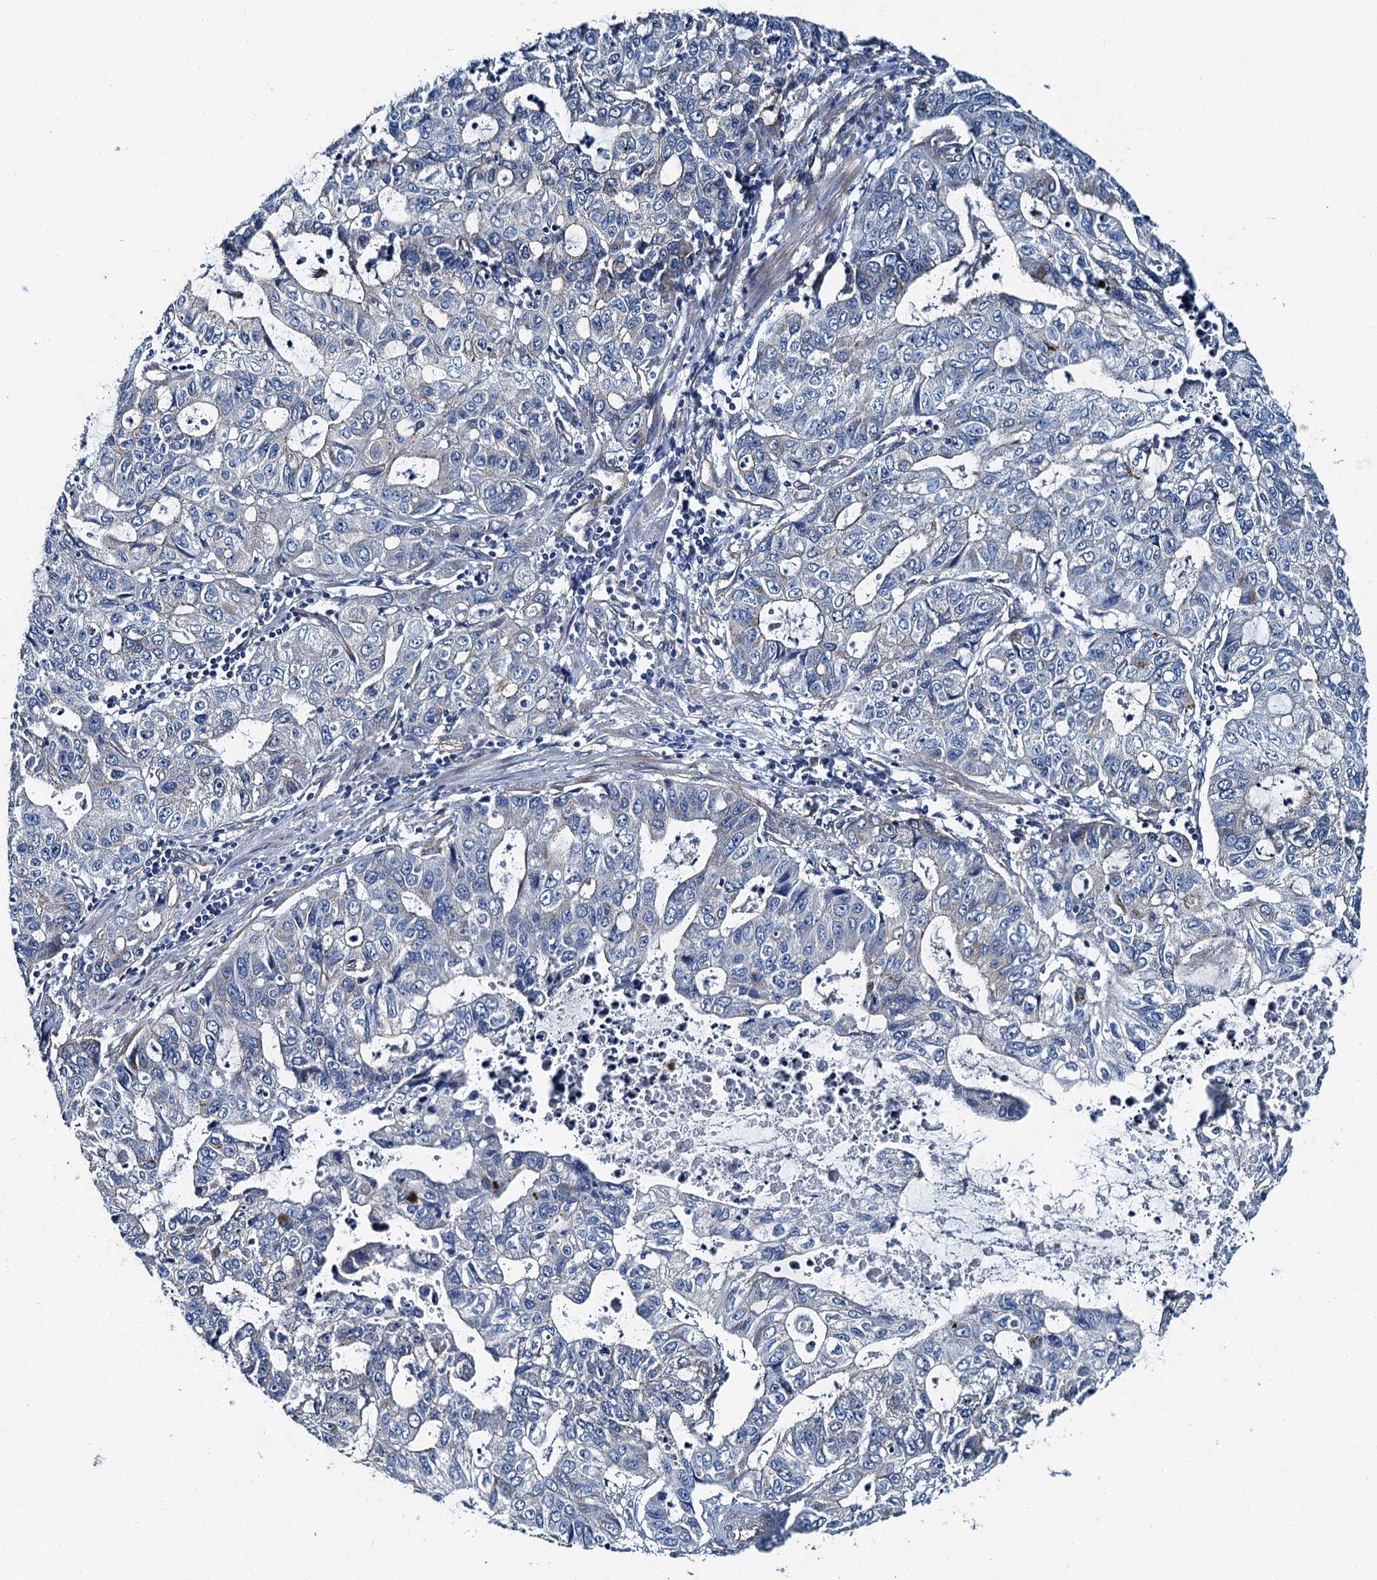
{"staining": {"intensity": "moderate", "quantity": "<25%", "location": "cytoplasmic/membranous"}, "tissue": "stomach cancer", "cell_type": "Tumor cells", "image_type": "cancer", "snomed": [{"axis": "morphology", "description": "Adenocarcinoma, NOS"}, {"axis": "topography", "description": "Stomach, lower"}], "caption": "Stomach adenocarcinoma stained with DAB immunohistochemistry shows low levels of moderate cytoplasmic/membranous expression in approximately <25% of tumor cells.", "gene": "NGRN", "patient": {"sex": "female", "age": 43}}